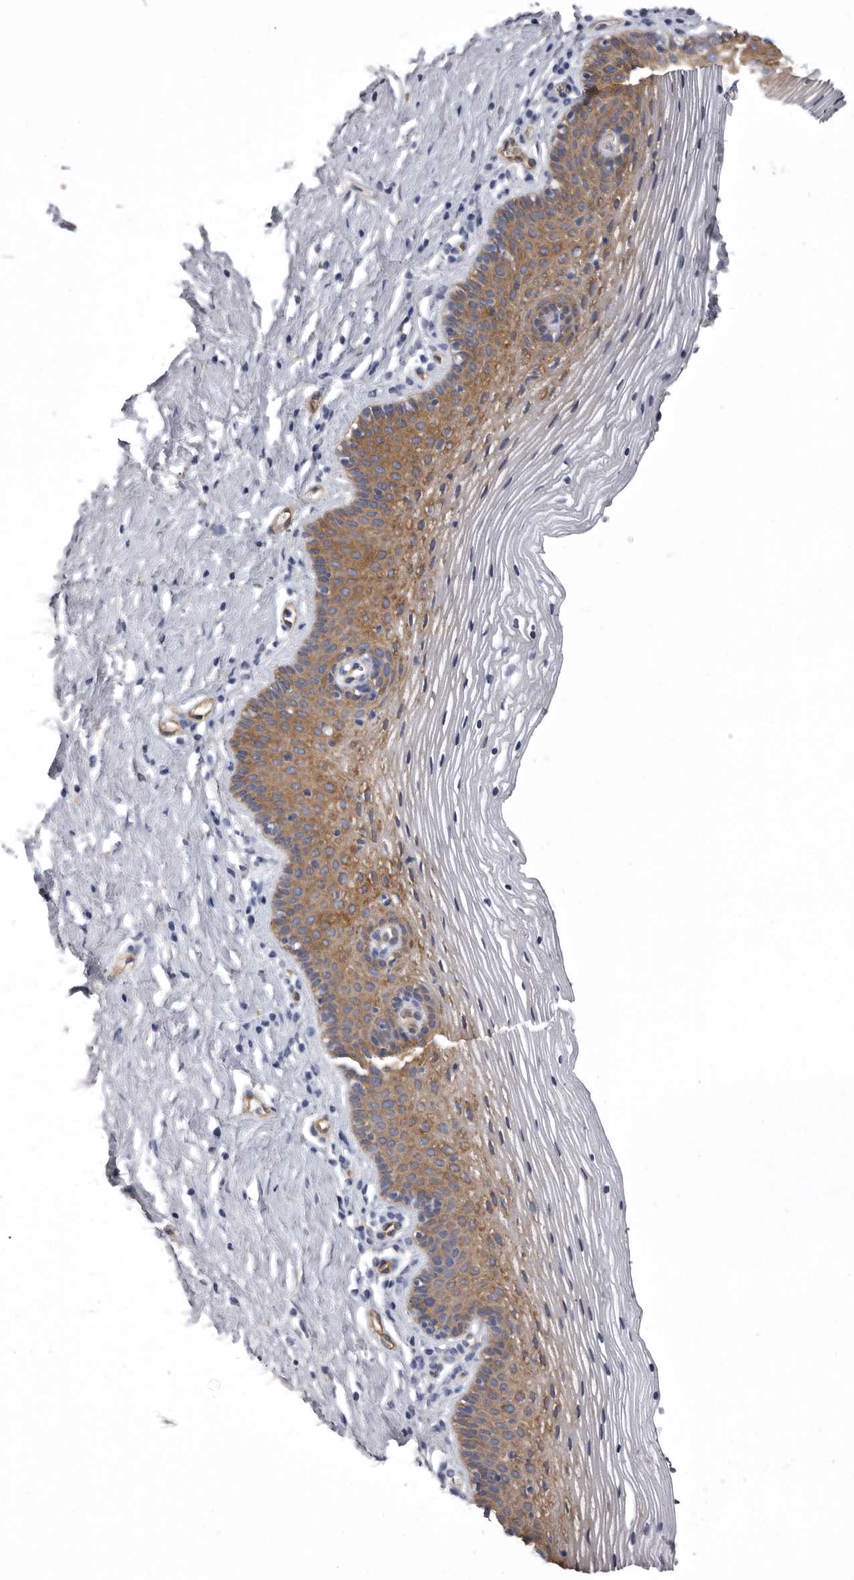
{"staining": {"intensity": "moderate", "quantity": "25%-75%", "location": "cytoplasmic/membranous"}, "tissue": "vagina", "cell_type": "Squamous epithelial cells", "image_type": "normal", "snomed": [{"axis": "morphology", "description": "Normal tissue, NOS"}, {"axis": "topography", "description": "Vagina"}], "caption": "Approximately 25%-75% of squamous epithelial cells in benign human vagina show moderate cytoplasmic/membranous protein staining as visualized by brown immunohistochemical staining.", "gene": "ENAH", "patient": {"sex": "female", "age": 32}}